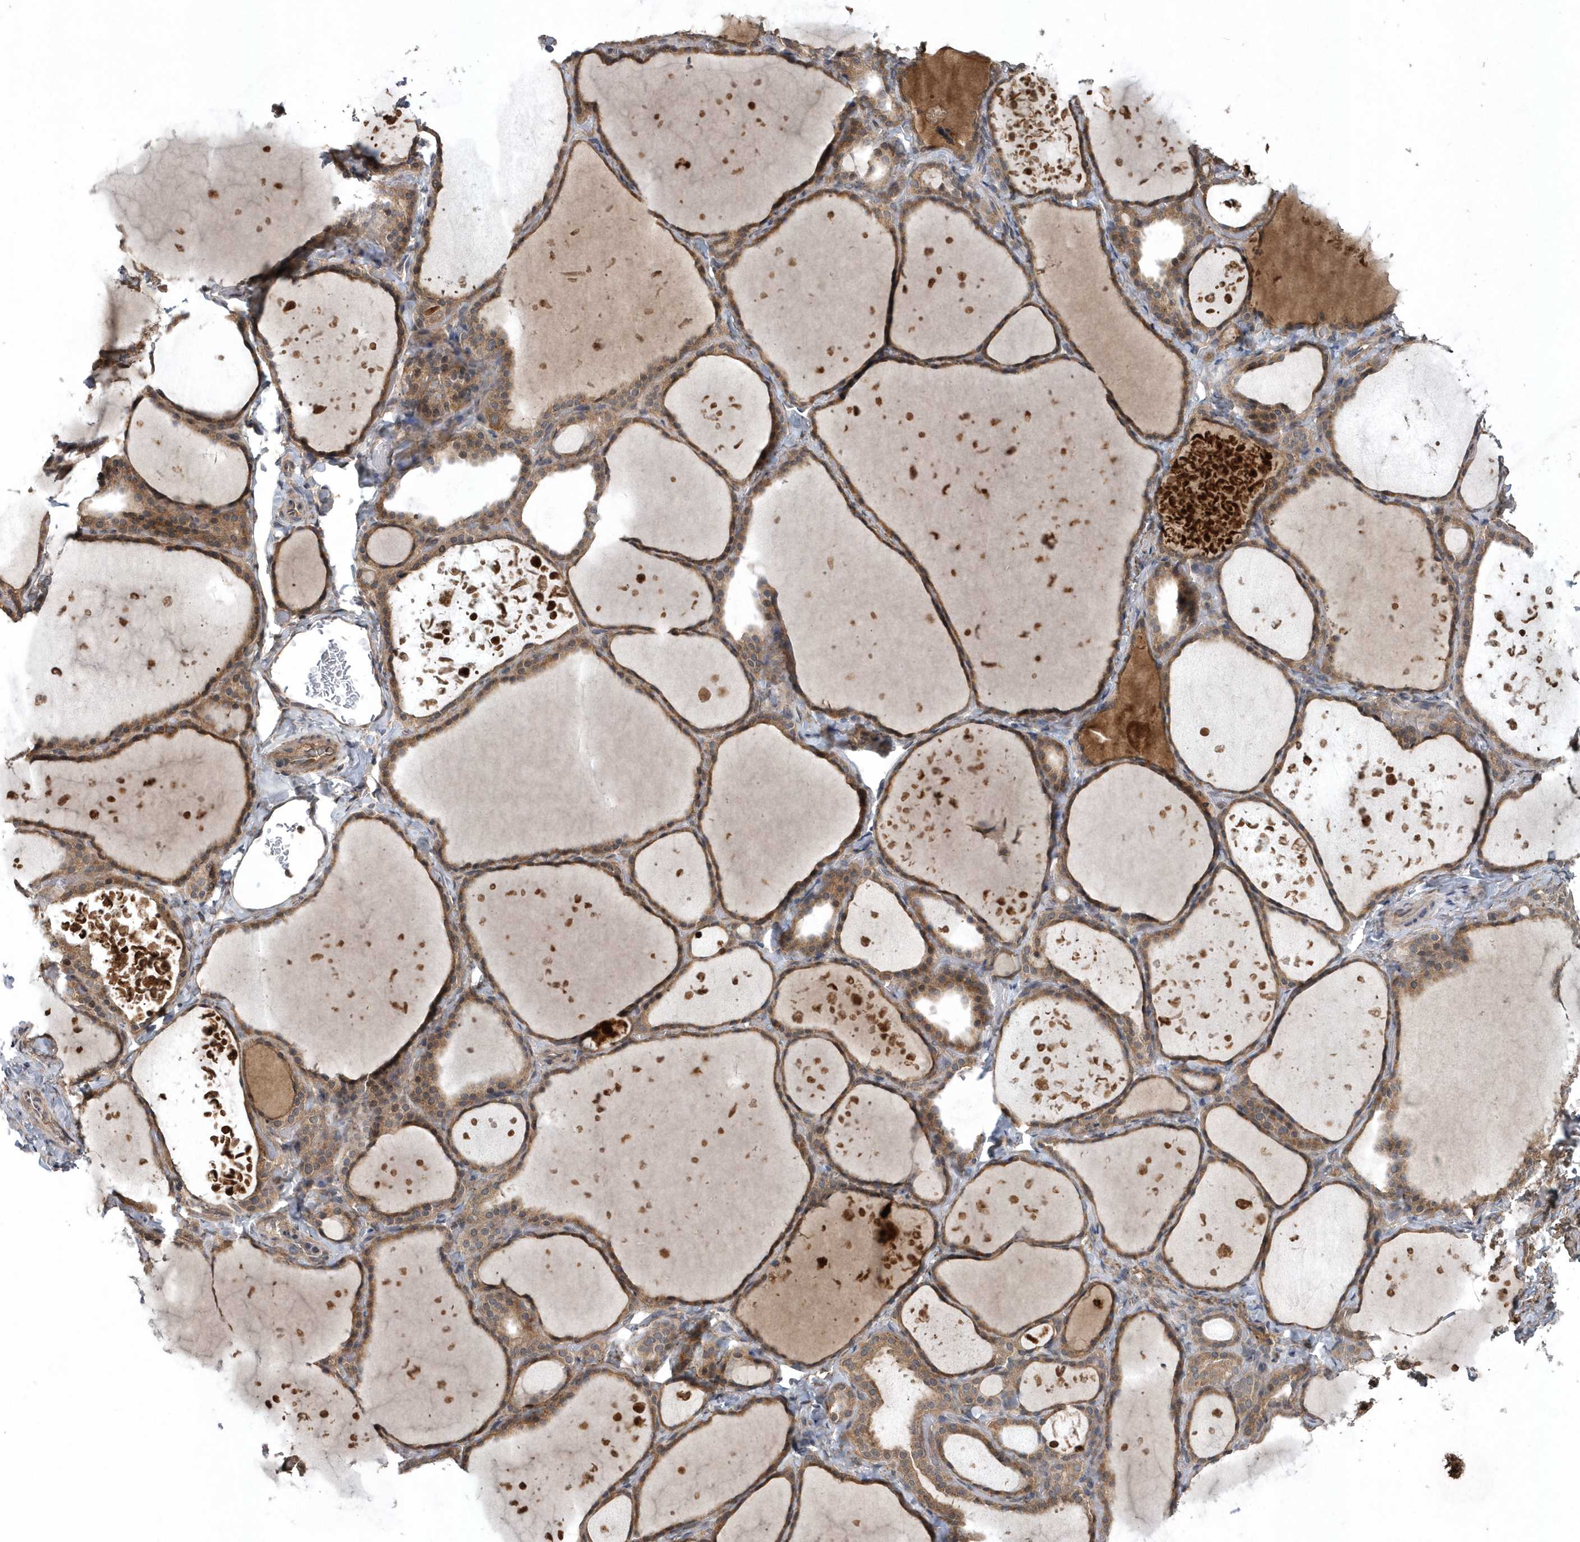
{"staining": {"intensity": "moderate", "quantity": ">75%", "location": "cytoplasmic/membranous"}, "tissue": "thyroid gland", "cell_type": "Glandular cells", "image_type": "normal", "snomed": [{"axis": "morphology", "description": "Normal tissue, NOS"}, {"axis": "topography", "description": "Thyroid gland"}], "caption": "High-magnification brightfield microscopy of benign thyroid gland stained with DAB (3,3'-diaminobenzidine) (brown) and counterstained with hematoxylin (blue). glandular cells exhibit moderate cytoplasmic/membranous expression is appreciated in approximately>75% of cells.", "gene": "HMGCS1", "patient": {"sex": "female", "age": 44}}